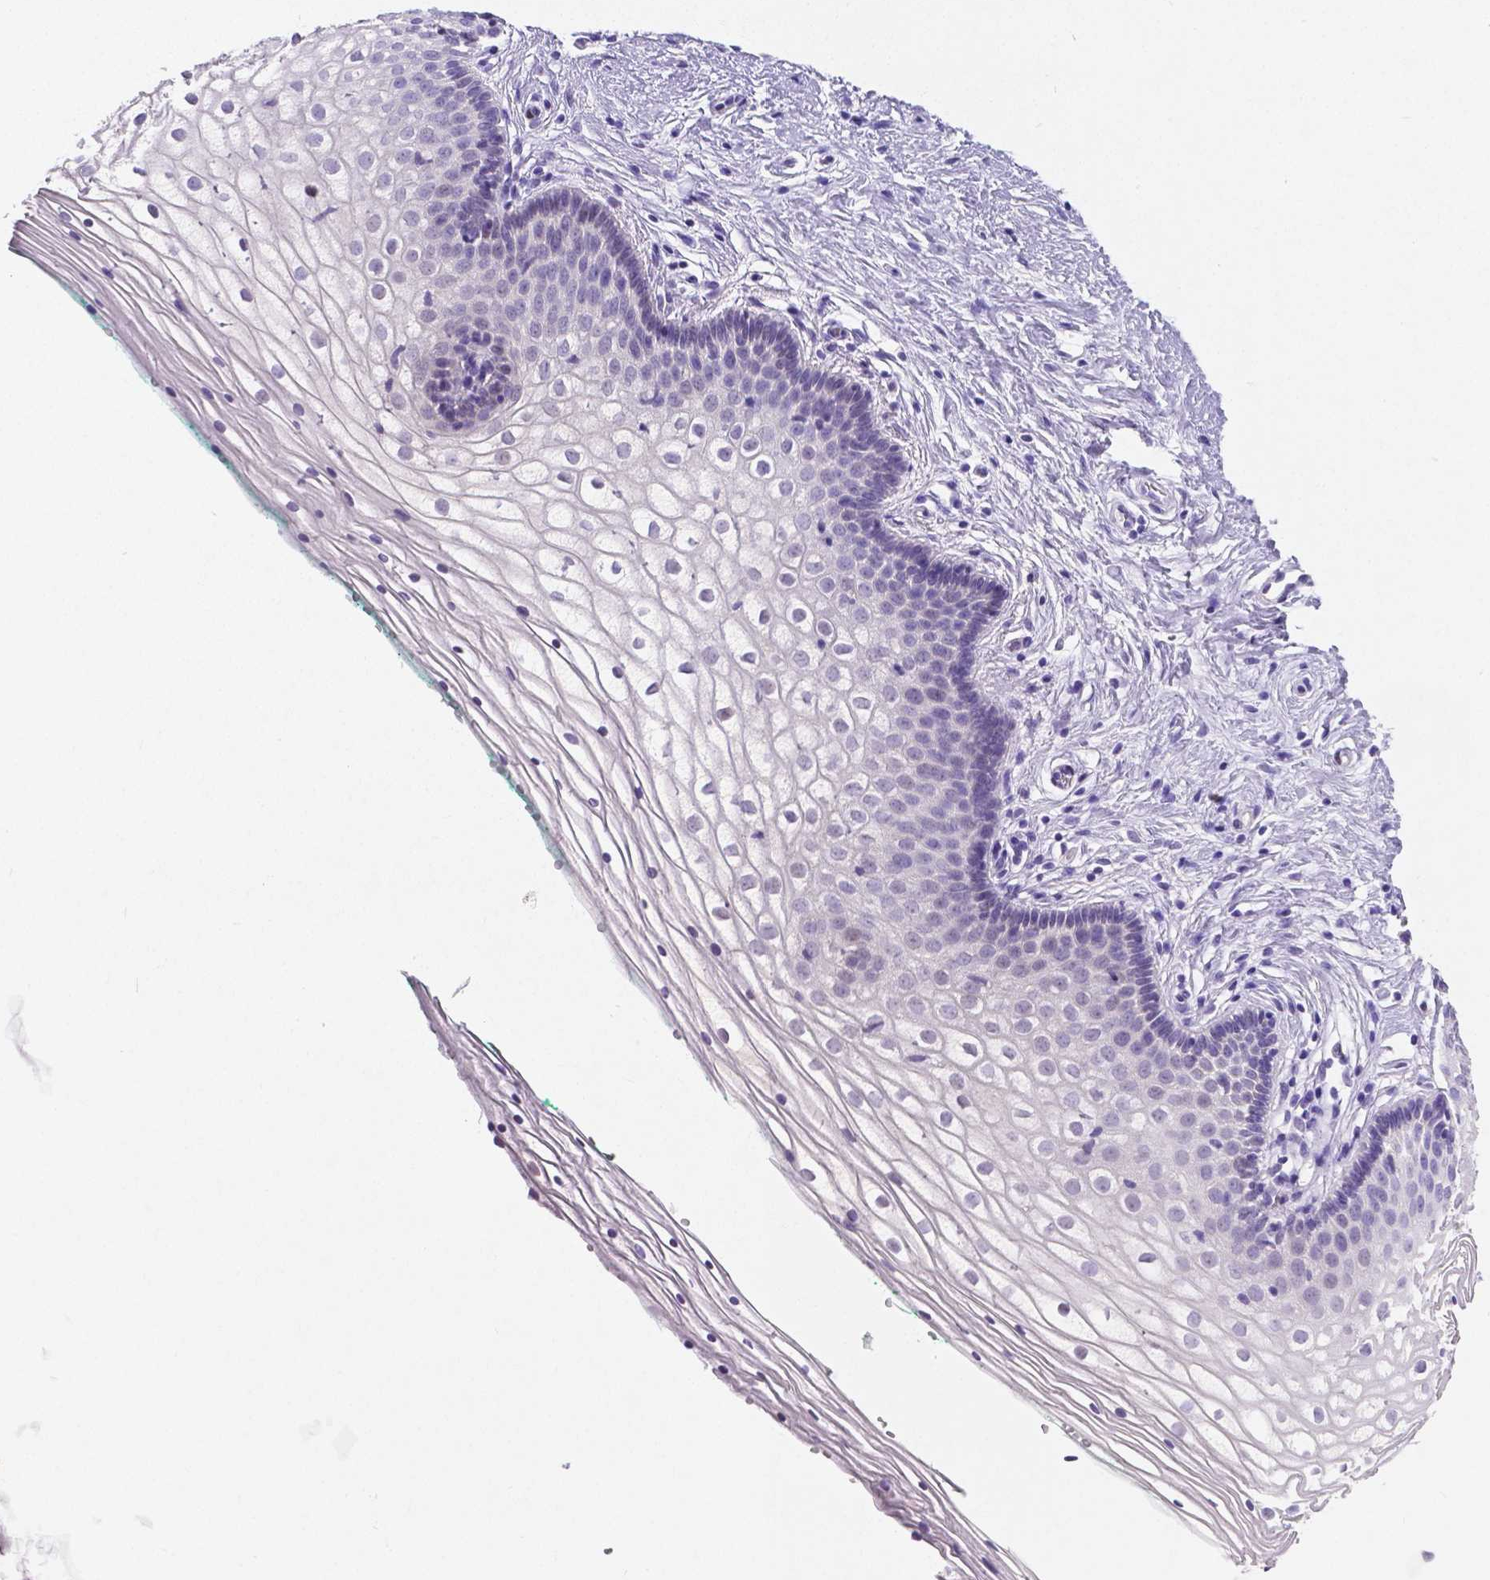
{"staining": {"intensity": "negative", "quantity": "none", "location": "none"}, "tissue": "vagina", "cell_type": "Squamous epithelial cells", "image_type": "normal", "snomed": [{"axis": "morphology", "description": "Normal tissue, NOS"}, {"axis": "topography", "description": "Vagina"}], "caption": "Immunohistochemical staining of unremarkable vagina displays no significant staining in squamous epithelial cells.", "gene": "SATB2", "patient": {"sex": "female", "age": 36}}